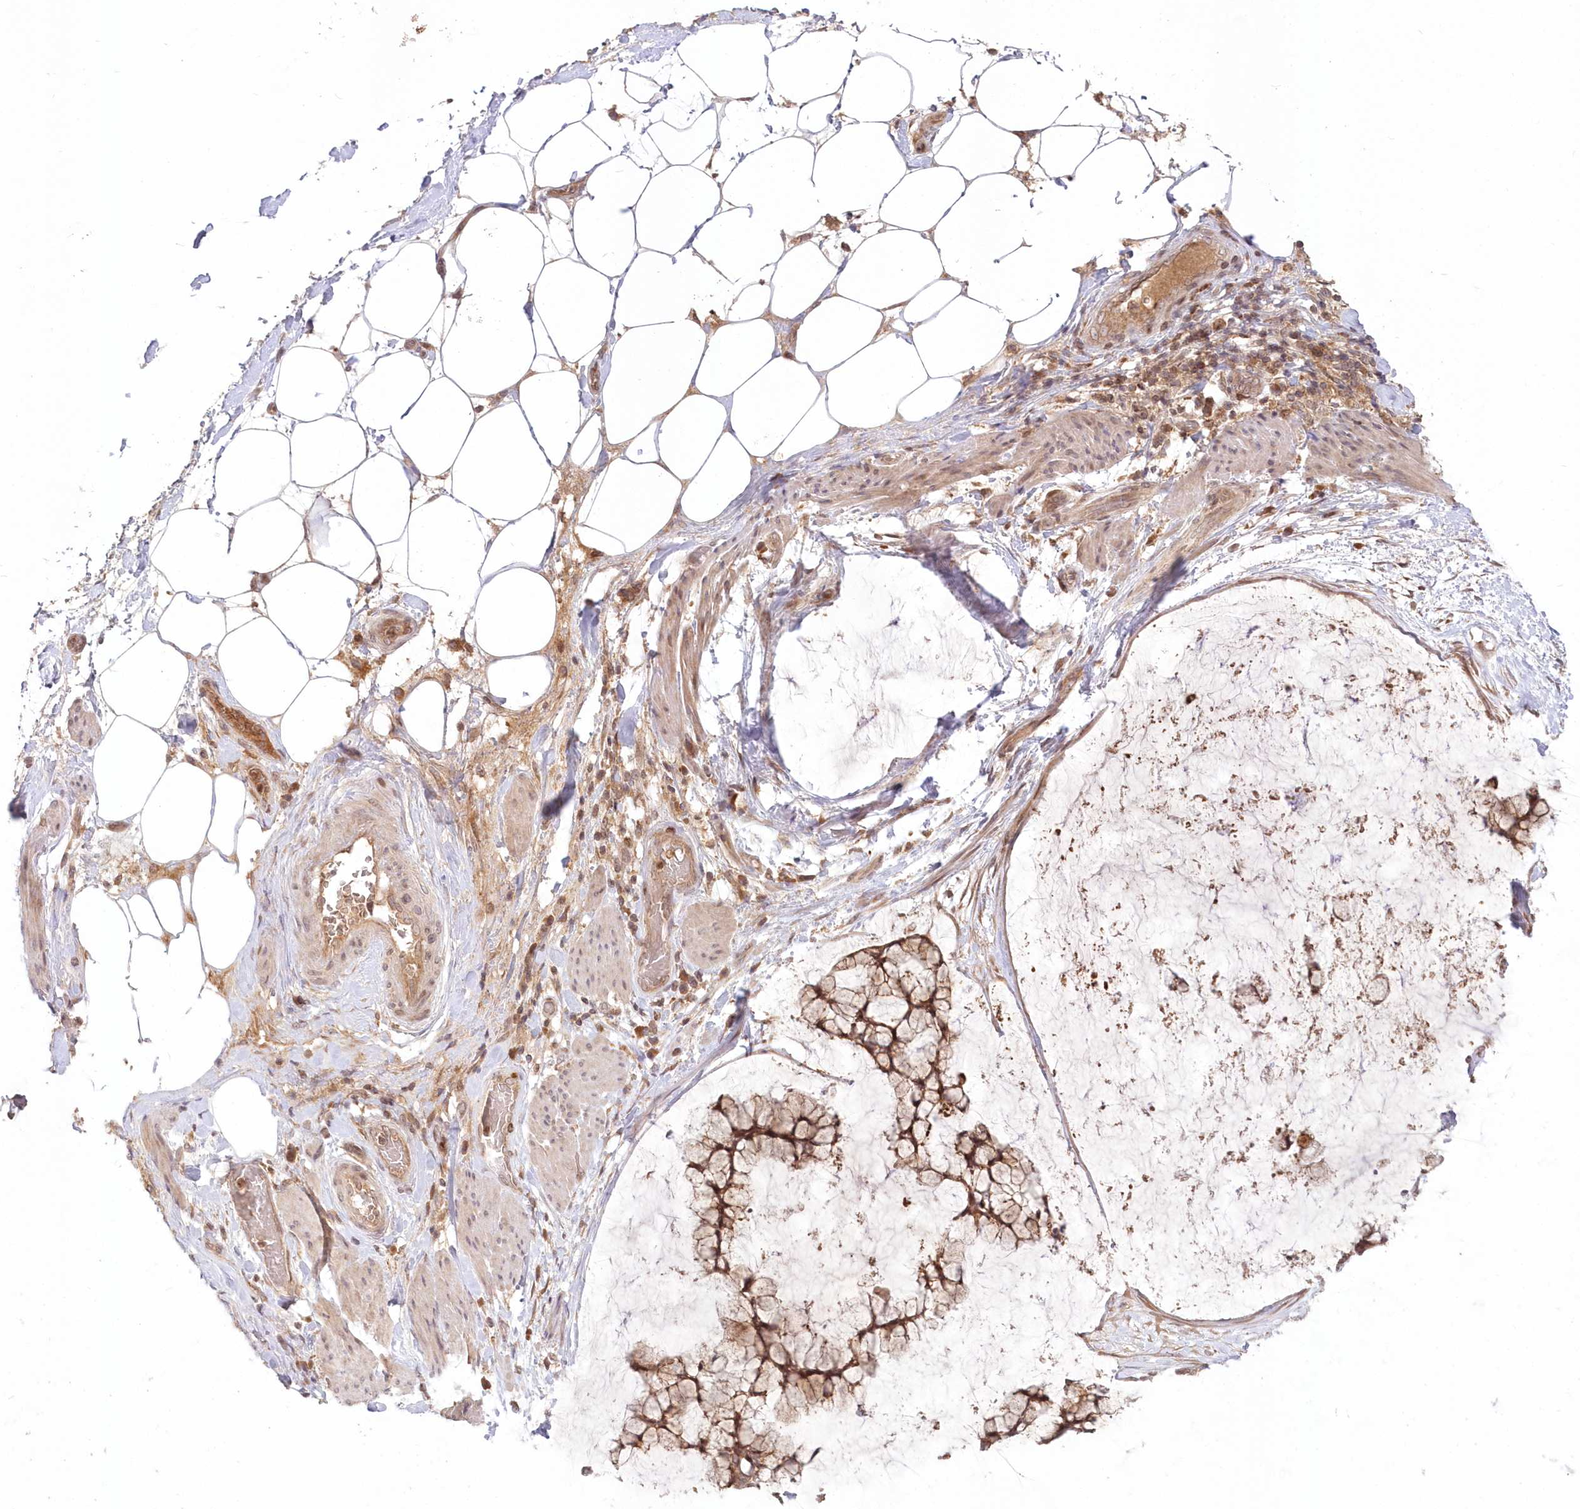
{"staining": {"intensity": "moderate", "quantity": ">75%", "location": "cytoplasmic/membranous"}, "tissue": "ovarian cancer", "cell_type": "Tumor cells", "image_type": "cancer", "snomed": [{"axis": "morphology", "description": "Cystadenocarcinoma, mucinous, NOS"}, {"axis": "topography", "description": "Ovary"}], "caption": "A brown stain shows moderate cytoplasmic/membranous staining of a protein in ovarian cancer tumor cells.", "gene": "MTMR3", "patient": {"sex": "female", "age": 42}}